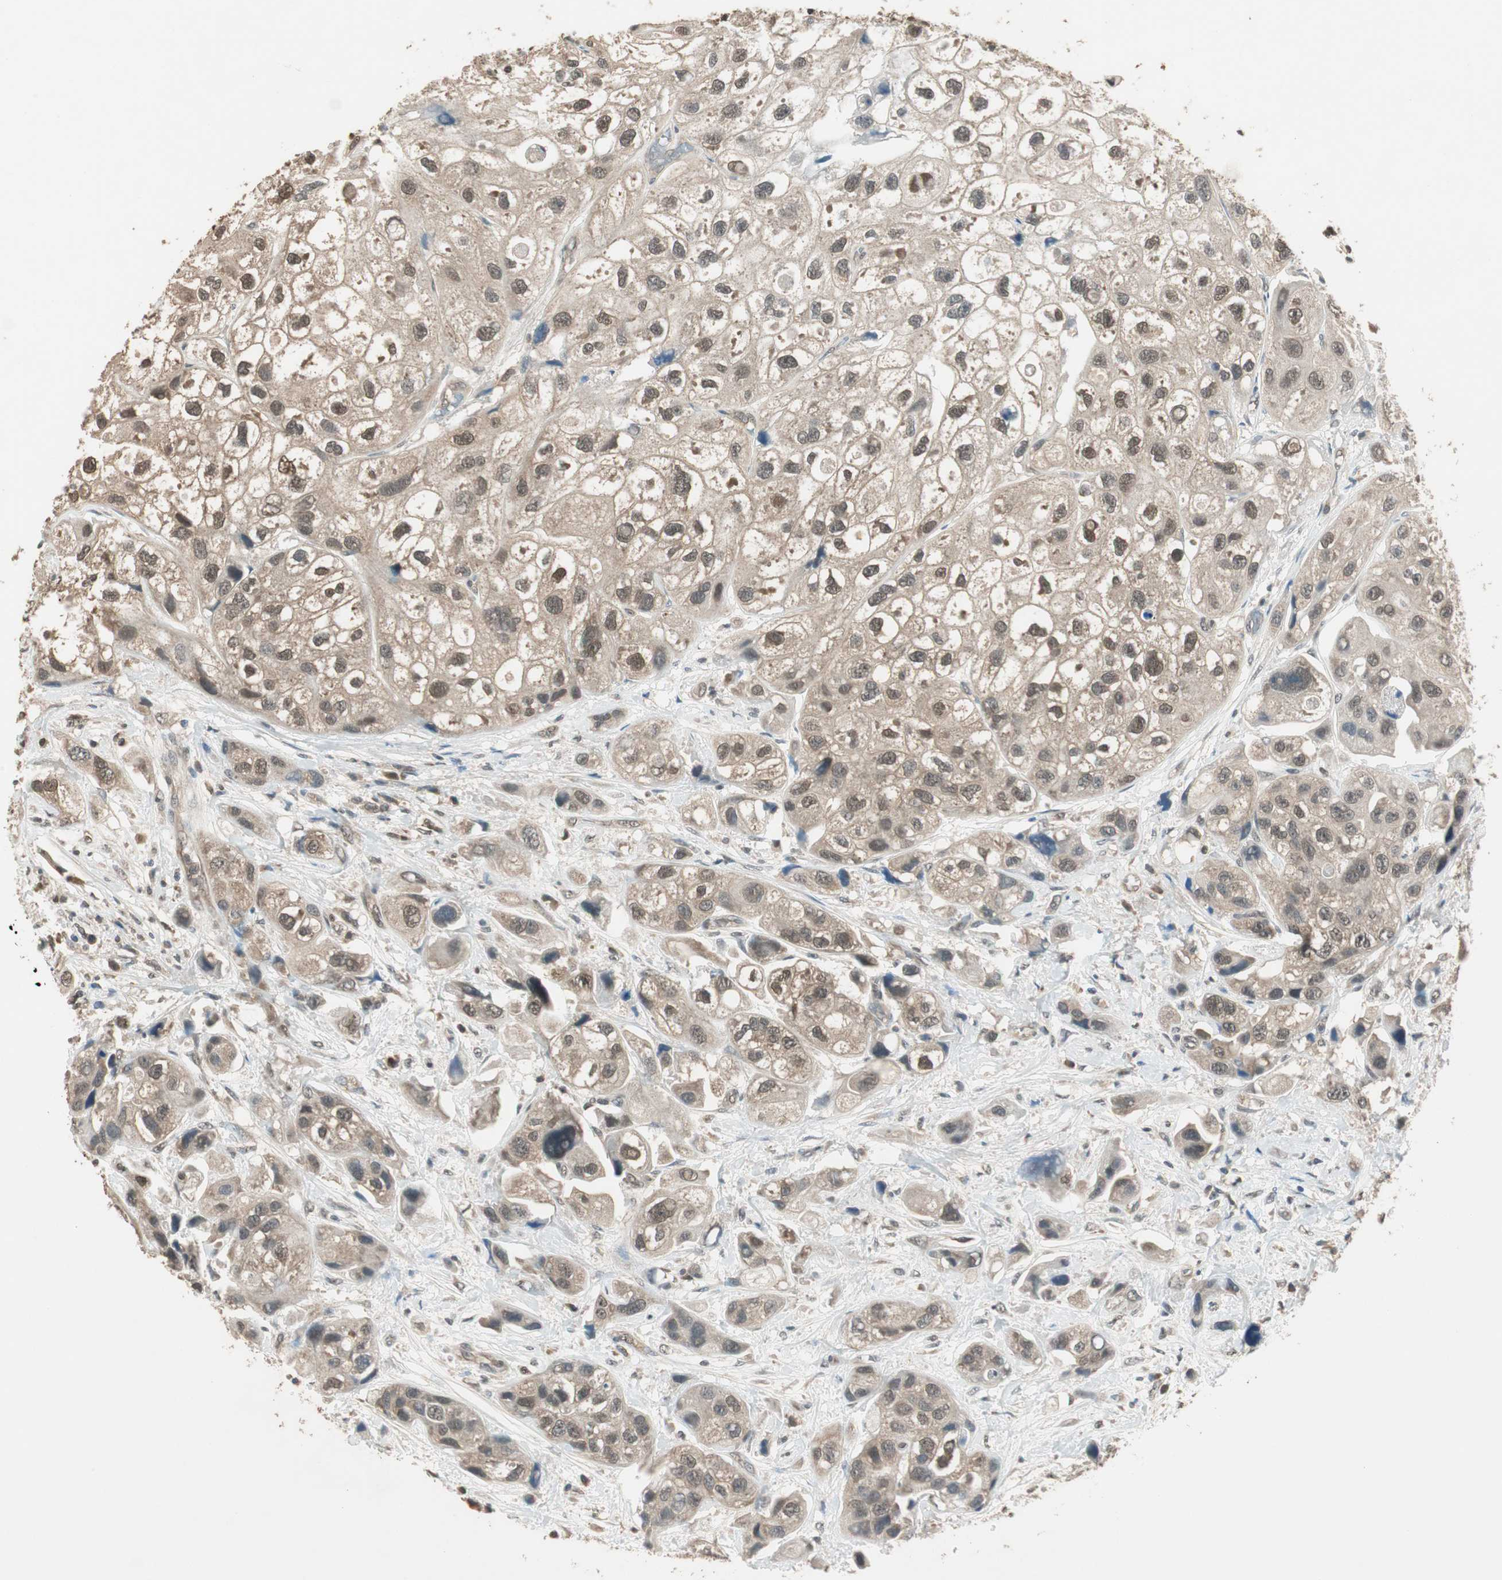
{"staining": {"intensity": "weak", "quantity": "25%-75%", "location": "cytoplasmic/membranous,nuclear"}, "tissue": "urothelial cancer", "cell_type": "Tumor cells", "image_type": "cancer", "snomed": [{"axis": "morphology", "description": "Urothelial carcinoma, High grade"}, {"axis": "topography", "description": "Urinary bladder"}], "caption": "Urothelial carcinoma (high-grade) stained with immunohistochemistry reveals weak cytoplasmic/membranous and nuclear expression in approximately 25%-75% of tumor cells.", "gene": "USP5", "patient": {"sex": "female", "age": 64}}